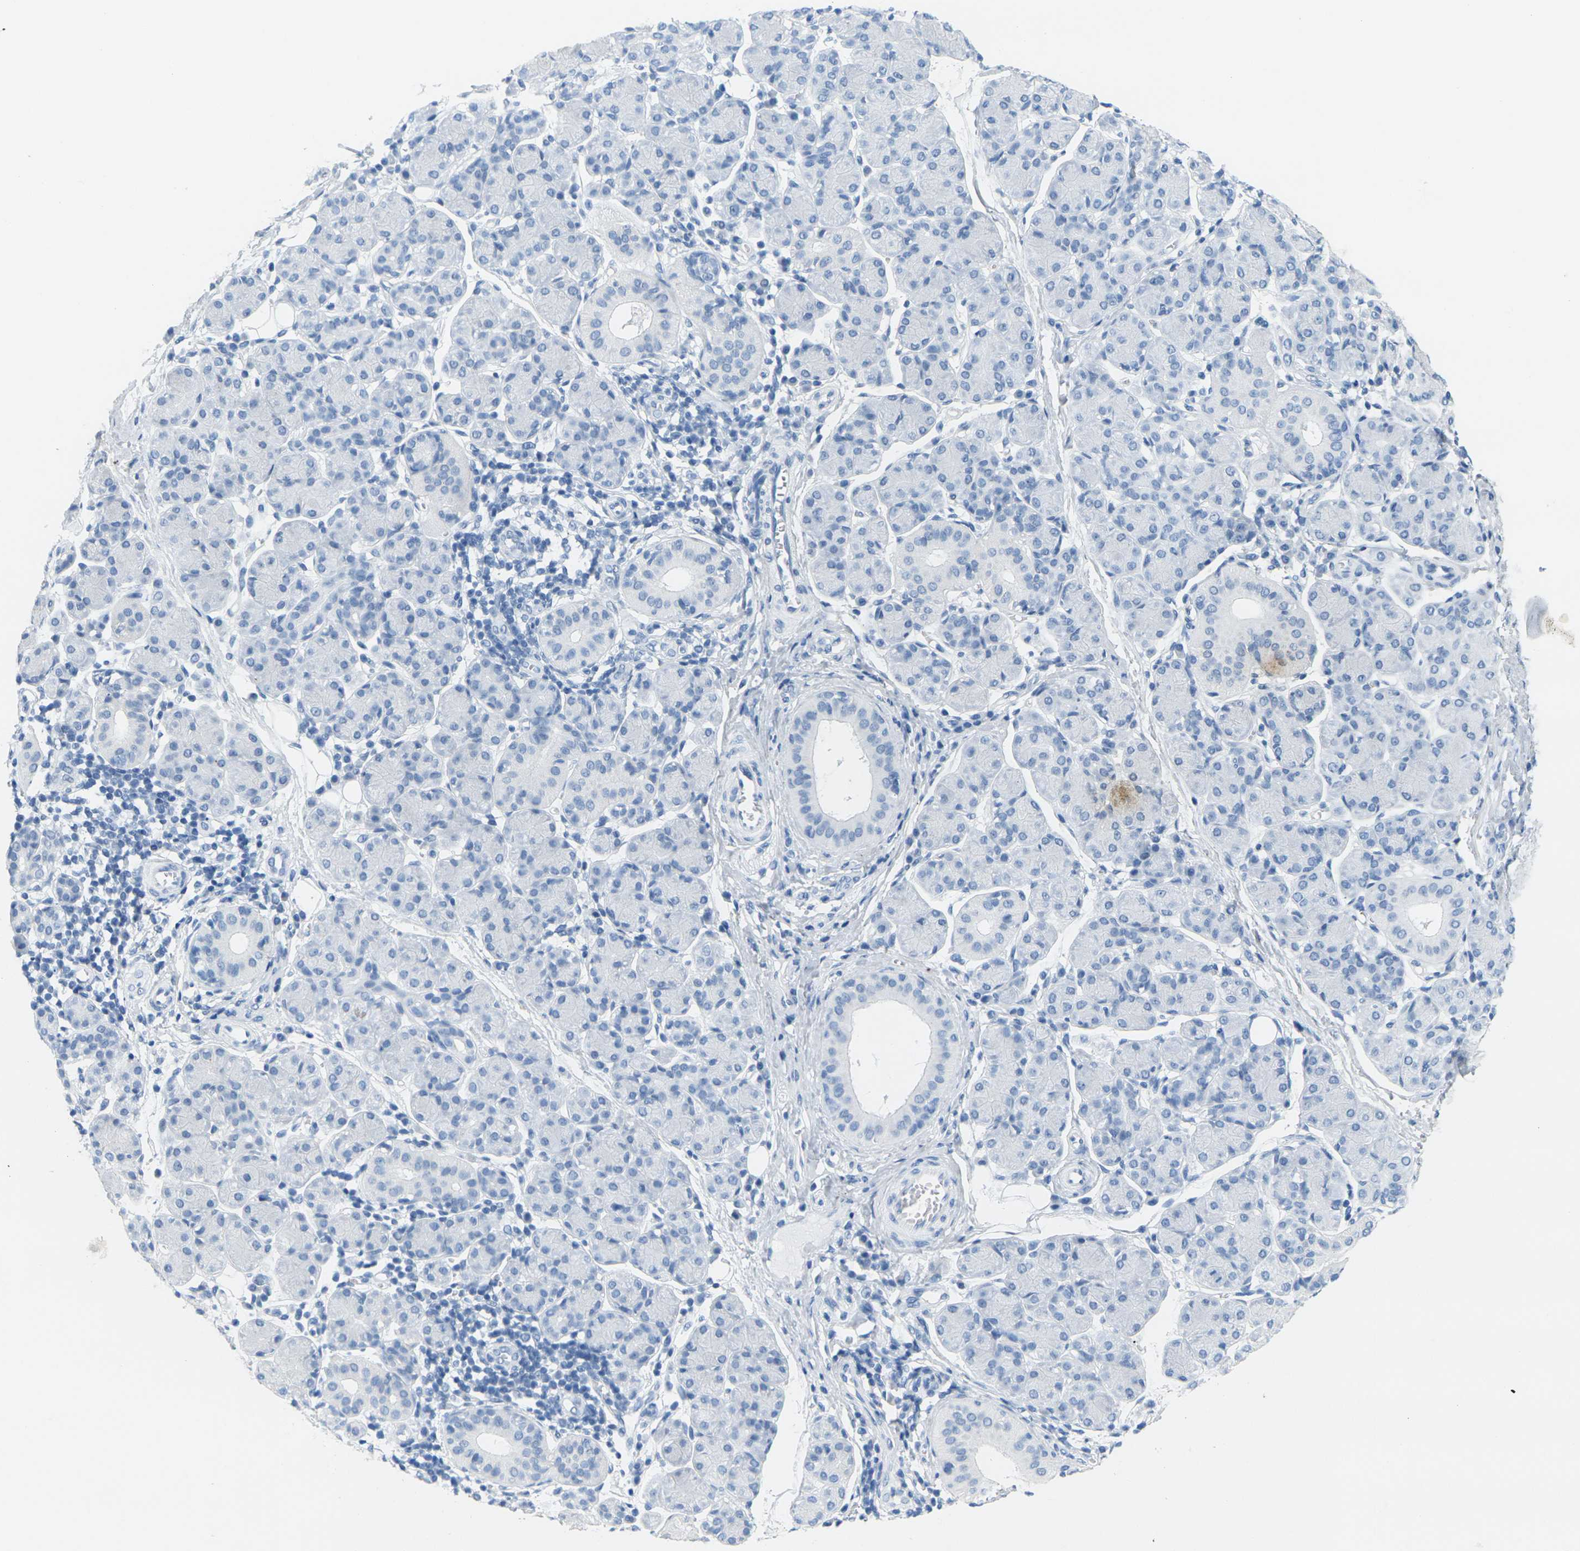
{"staining": {"intensity": "negative", "quantity": "none", "location": "none"}, "tissue": "salivary gland", "cell_type": "Glandular cells", "image_type": "normal", "snomed": [{"axis": "morphology", "description": "Normal tissue, NOS"}, {"axis": "morphology", "description": "Inflammation, NOS"}, {"axis": "topography", "description": "Lymph node"}, {"axis": "topography", "description": "Salivary gland"}], "caption": "This is an immunohistochemistry (IHC) photomicrograph of benign salivary gland. There is no expression in glandular cells.", "gene": "CTAG1A", "patient": {"sex": "male", "age": 3}}